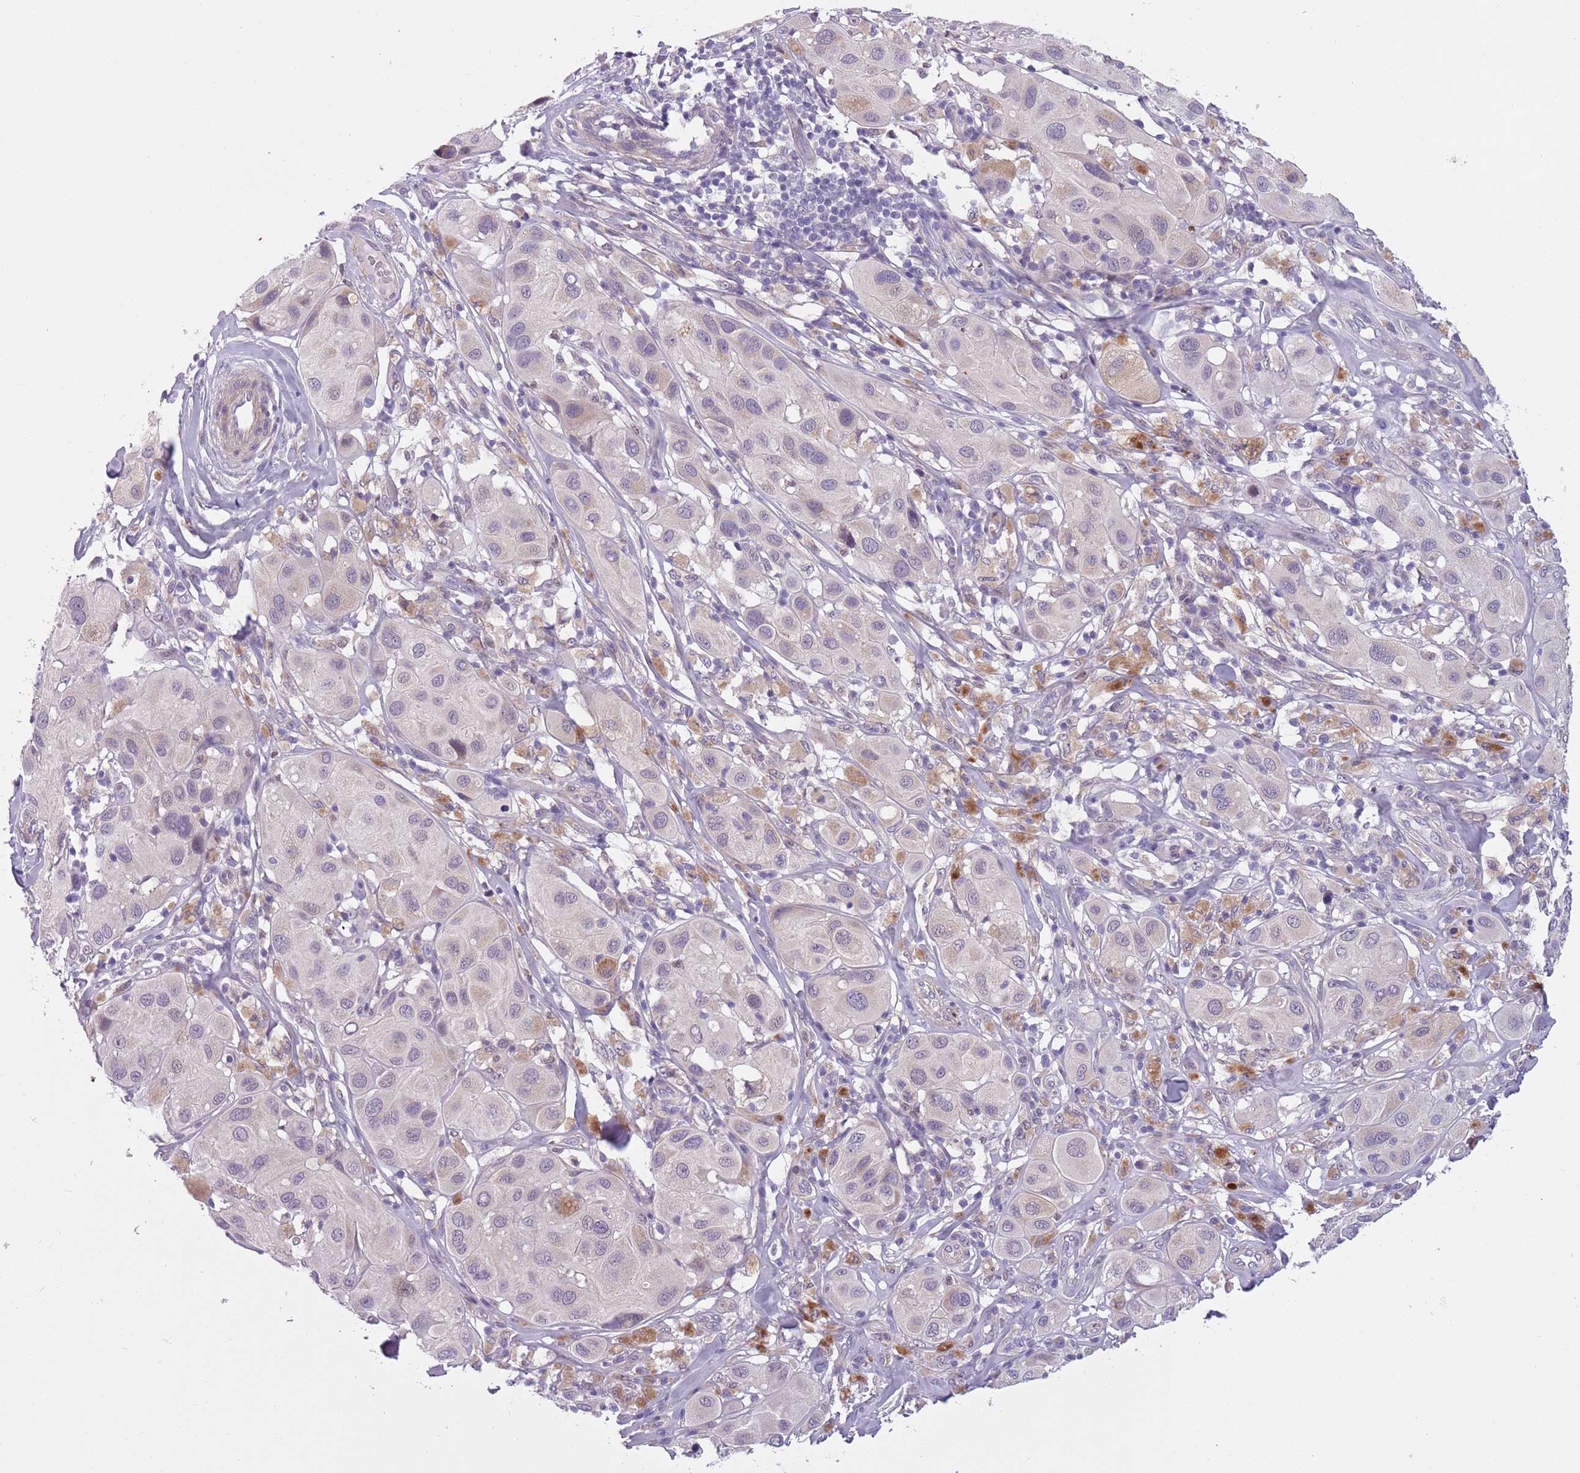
{"staining": {"intensity": "negative", "quantity": "none", "location": "none"}, "tissue": "melanoma", "cell_type": "Tumor cells", "image_type": "cancer", "snomed": [{"axis": "morphology", "description": "Malignant melanoma, Metastatic site"}, {"axis": "topography", "description": "Skin"}], "caption": "High magnification brightfield microscopy of malignant melanoma (metastatic site) stained with DAB (brown) and counterstained with hematoxylin (blue): tumor cells show no significant staining. Nuclei are stained in blue.", "gene": "ADCY7", "patient": {"sex": "male", "age": 41}}